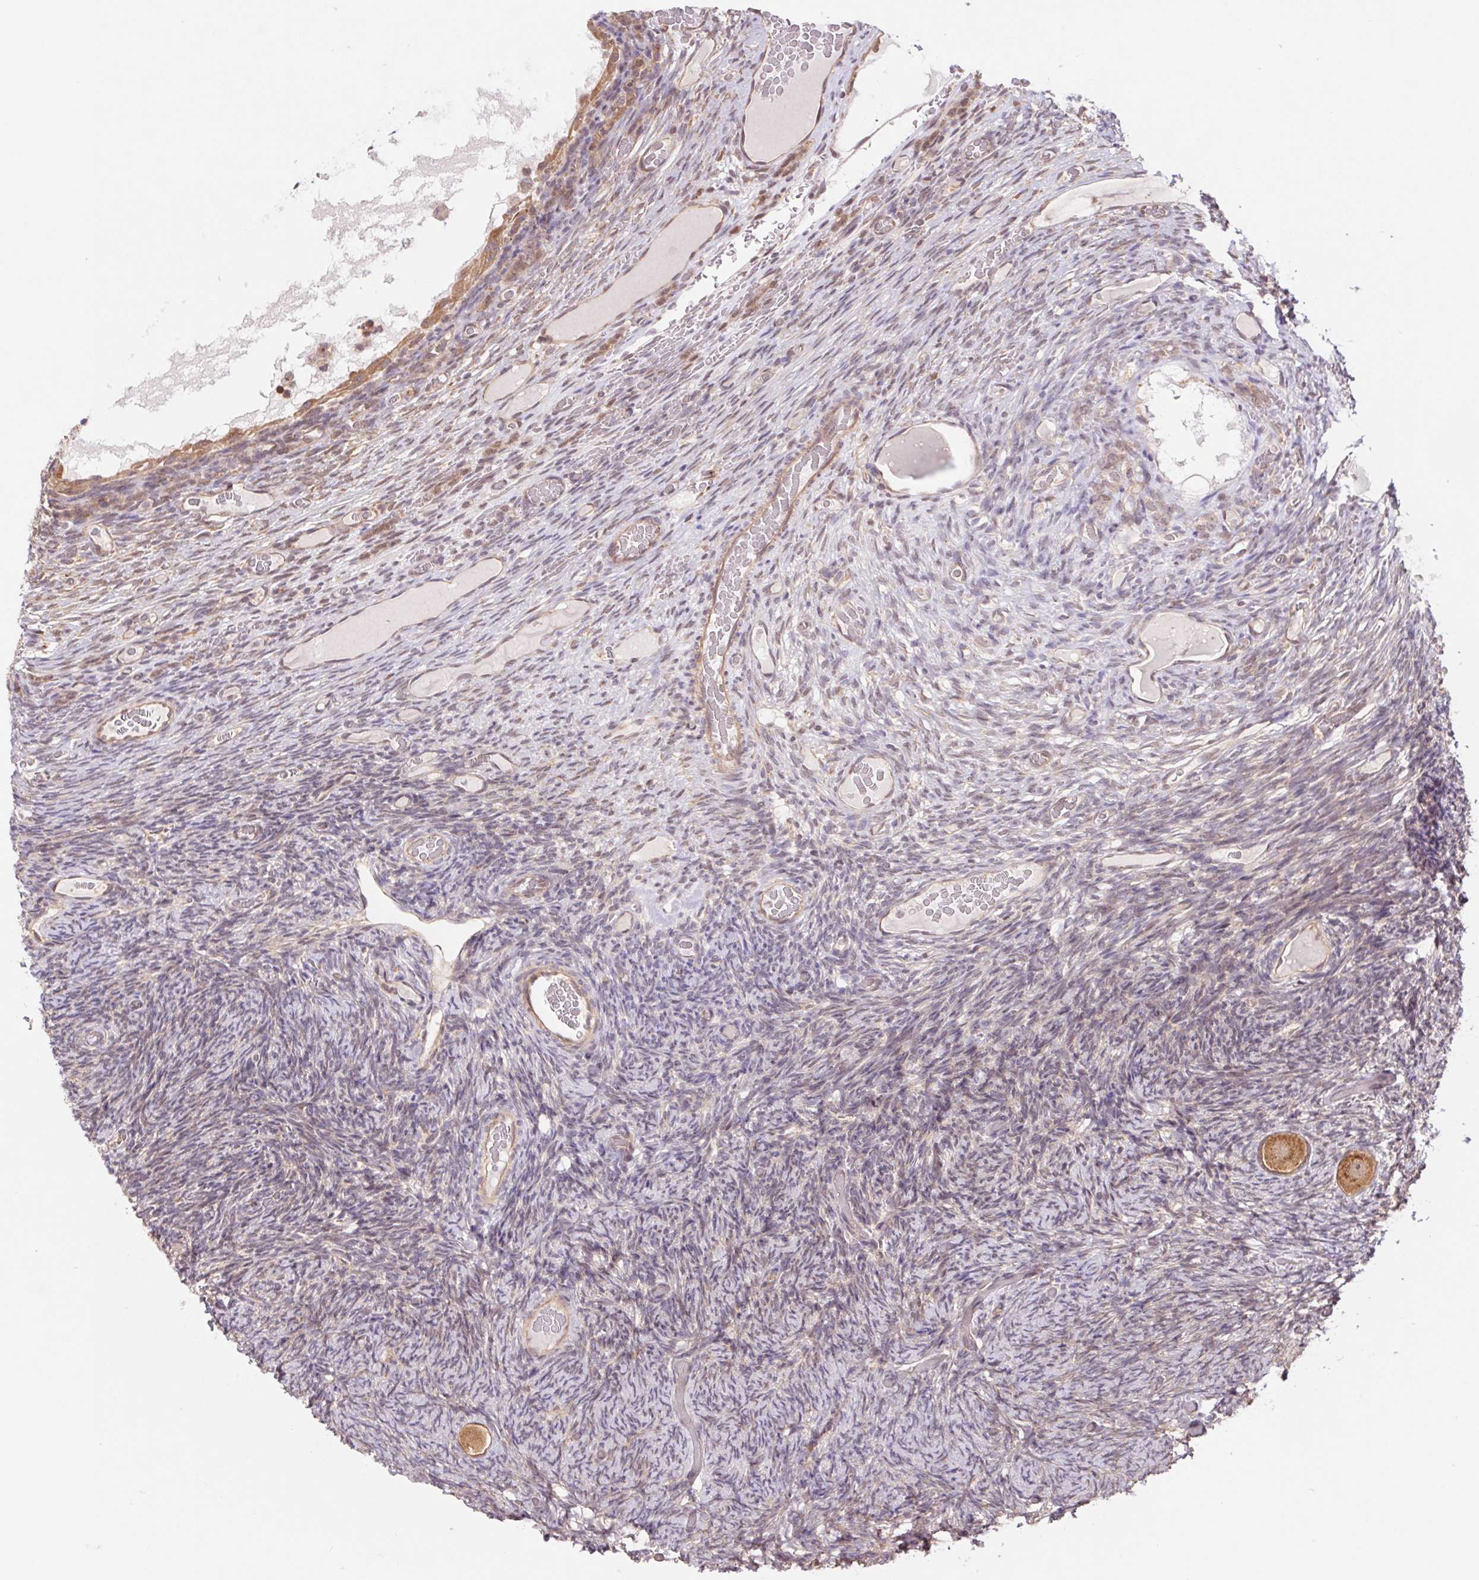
{"staining": {"intensity": "moderate", "quantity": ">75%", "location": "cytoplasmic/membranous"}, "tissue": "ovary", "cell_type": "Follicle cells", "image_type": "normal", "snomed": [{"axis": "morphology", "description": "Normal tissue, NOS"}, {"axis": "topography", "description": "Ovary"}], "caption": "Immunohistochemical staining of benign human ovary exhibits medium levels of moderate cytoplasmic/membranous staining in approximately >75% of follicle cells. Using DAB (3,3'-diaminobenzidine) (brown) and hematoxylin (blue) stains, captured at high magnification using brightfield microscopy.", "gene": "RRM1", "patient": {"sex": "female", "age": 34}}